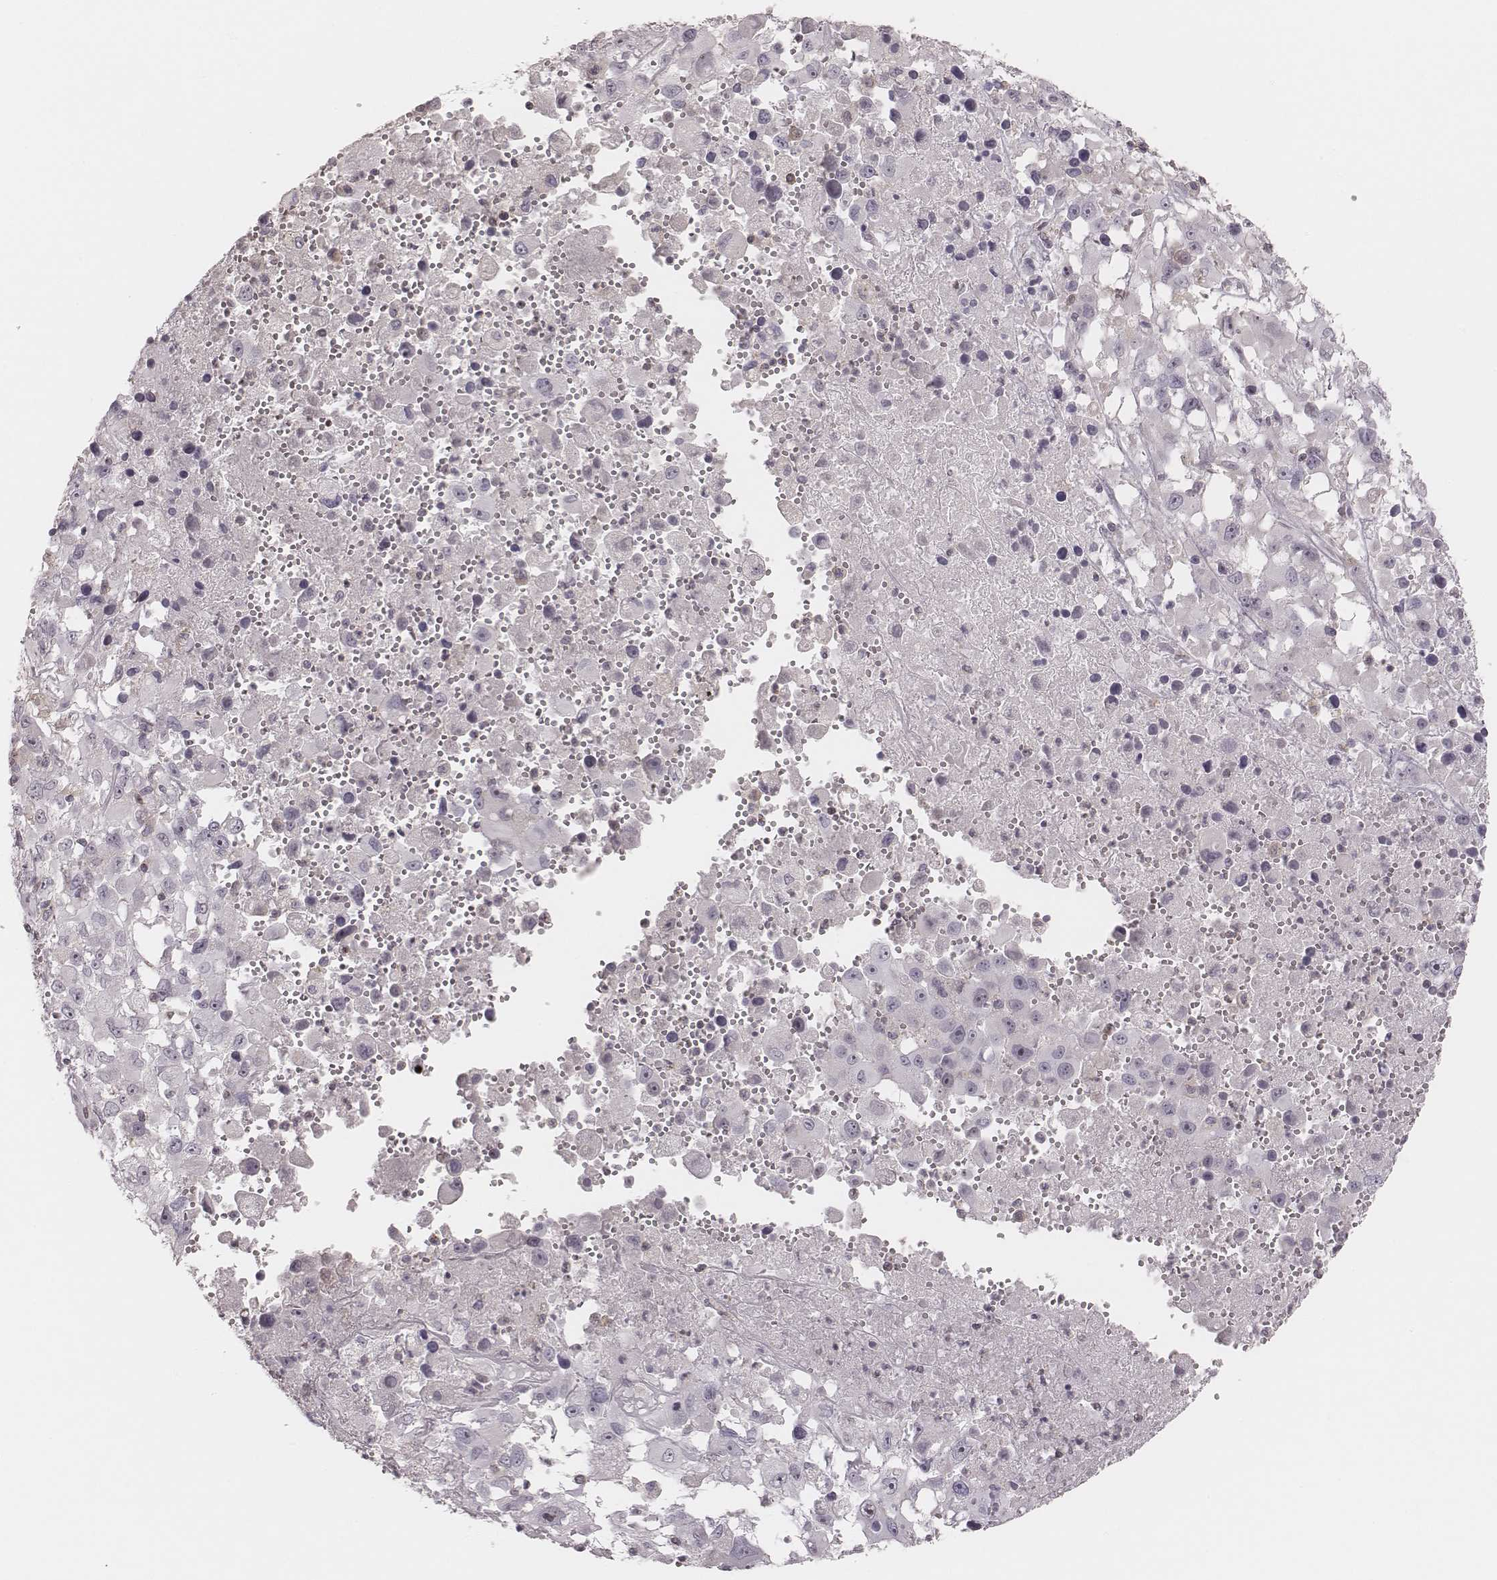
{"staining": {"intensity": "negative", "quantity": "none", "location": "none"}, "tissue": "melanoma", "cell_type": "Tumor cells", "image_type": "cancer", "snomed": [{"axis": "morphology", "description": "Malignant melanoma, Metastatic site"}, {"axis": "topography", "description": "Soft tissue"}], "caption": "An image of human melanoma is negative for staining in tumor cells.", "gene": "MSX1", "patient": {"sex": "male", "age": 50}}